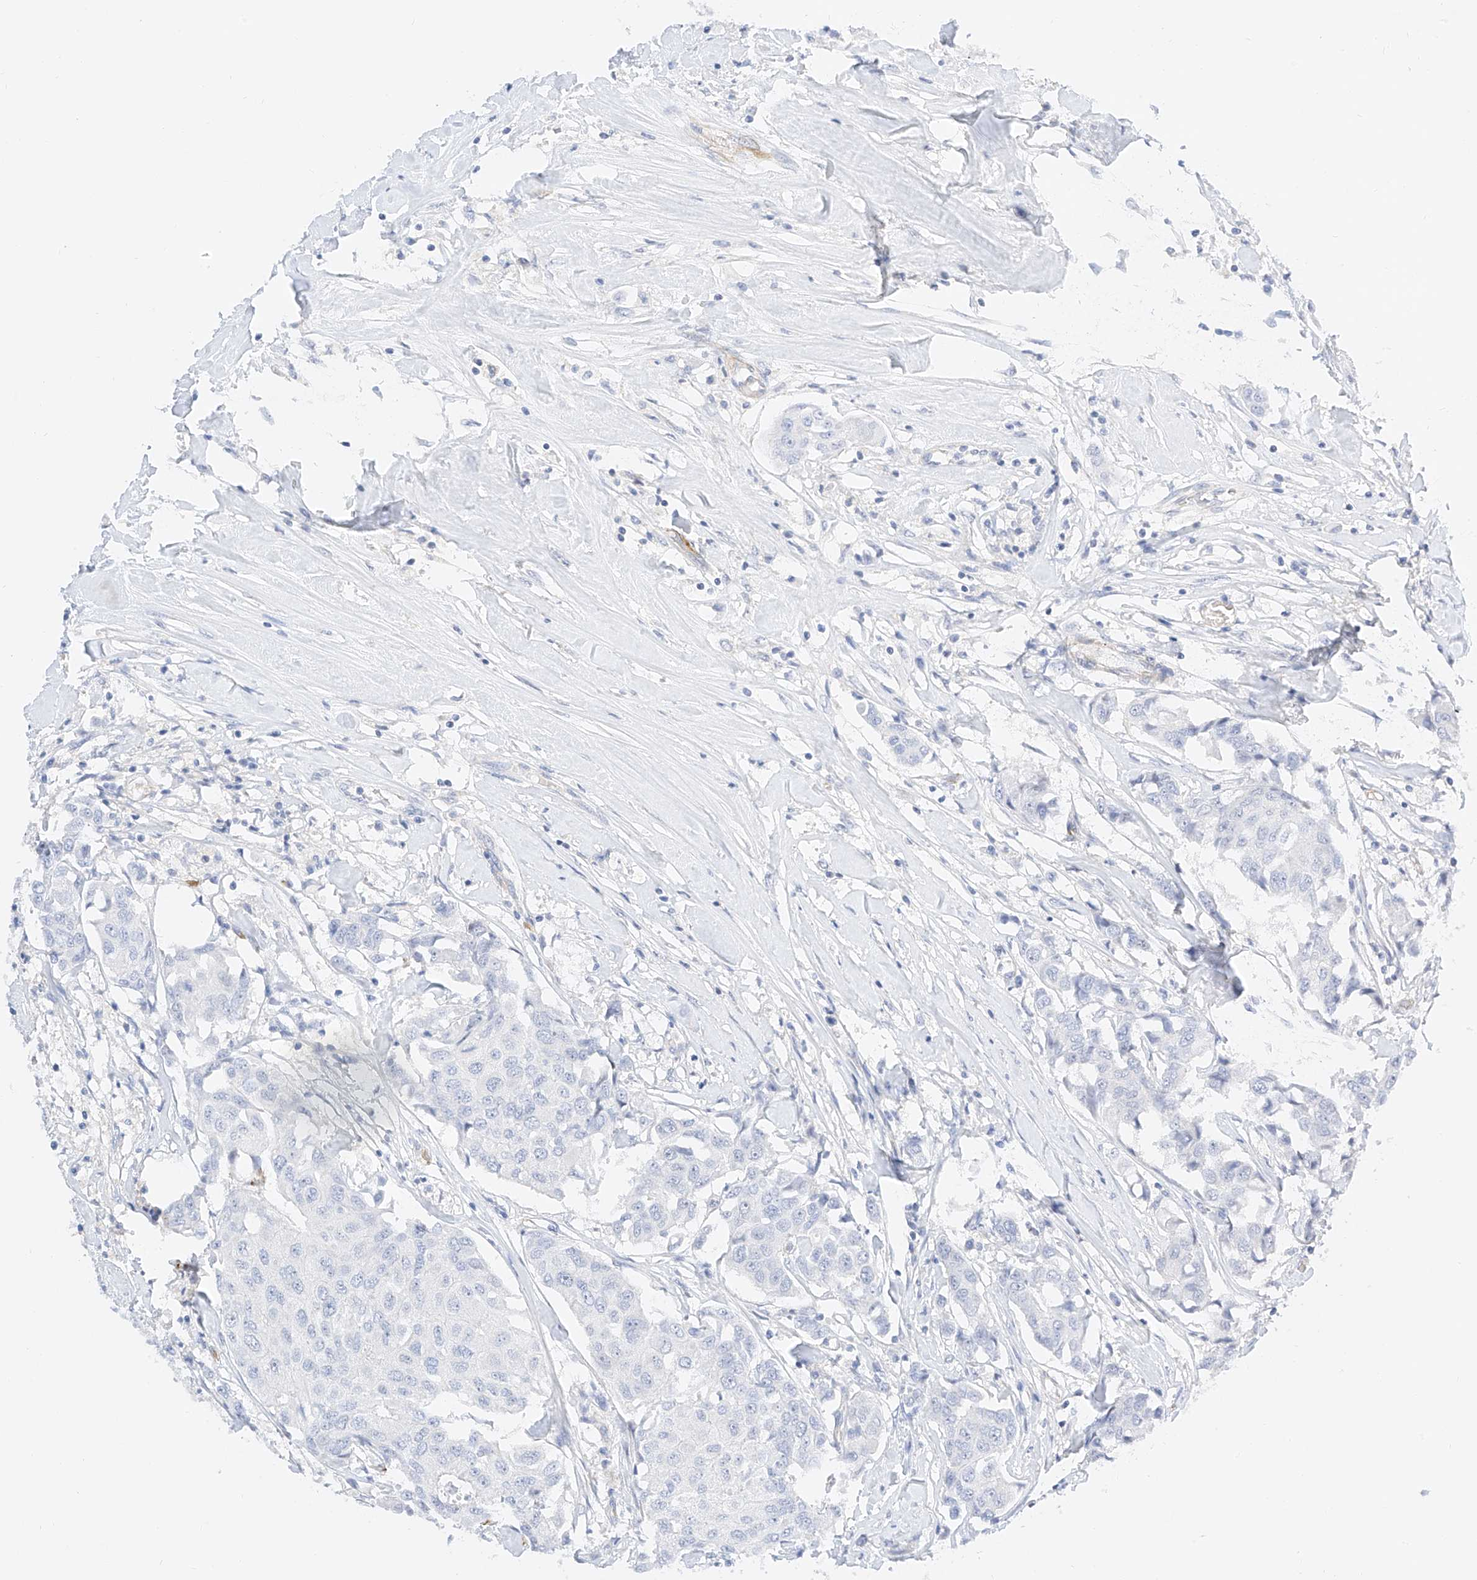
{"staining": {"intensity": "negative", "quantity": "none", "location": "none"}, "tissue": "breast cancer", "cell_type": "Tumor cells", "image_type": "cancer", "snomed": [{"axis": "morphology", "description": "Duct carcinoma"}, {"axis": "topography", "description": "Breast"}], "caption": "Tumor cells show no significant expression in breast cancer (invasive ductal carcinoma).", "gene": "CDCP2", "patient": {"sex": "female", "age": 80}}